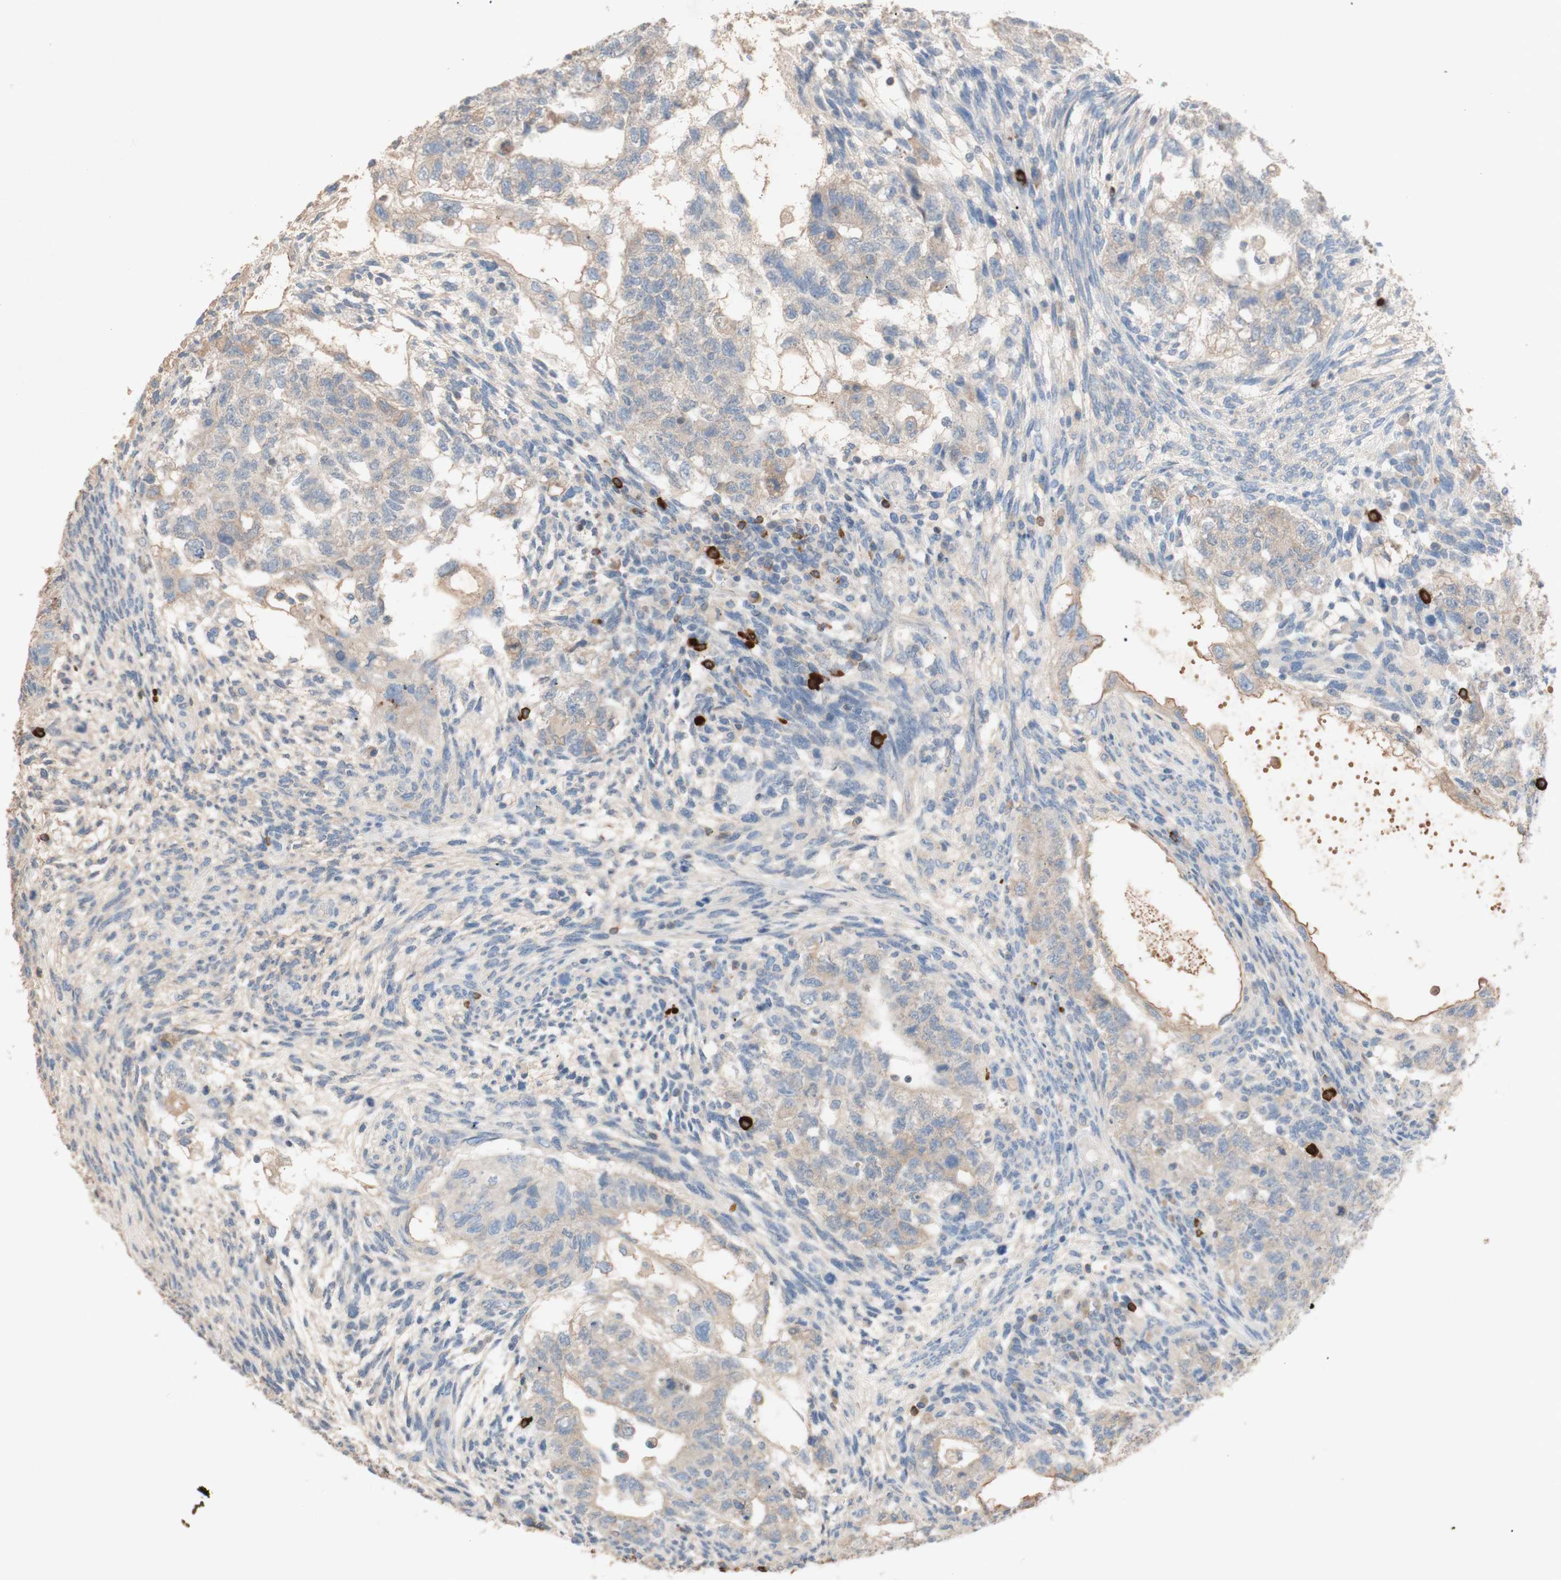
{"staining": {"intensity": "weak", "quantity": ">75%", "location": "cytoplasmic/membranous"}, "tissue": "testis cancer", "cell_type": "Tumor cells", "image_type": "cancer", "snomed": [{"axis": "morphology", "description": "Normal tissue, NOS"}, {"axis": "morphology", "description": "Carcinoma, Embryonal, NOS"}, {"axis": "topography", "description": "Testis"}], "caption": "Protein staining displays weak cytoplasmic/membranous positivity in approximately >75% of tumor cells in testis embryonal carcinoma.", "gene": "PACSIN1", "patient": {"sex": "male", "age": 36}}